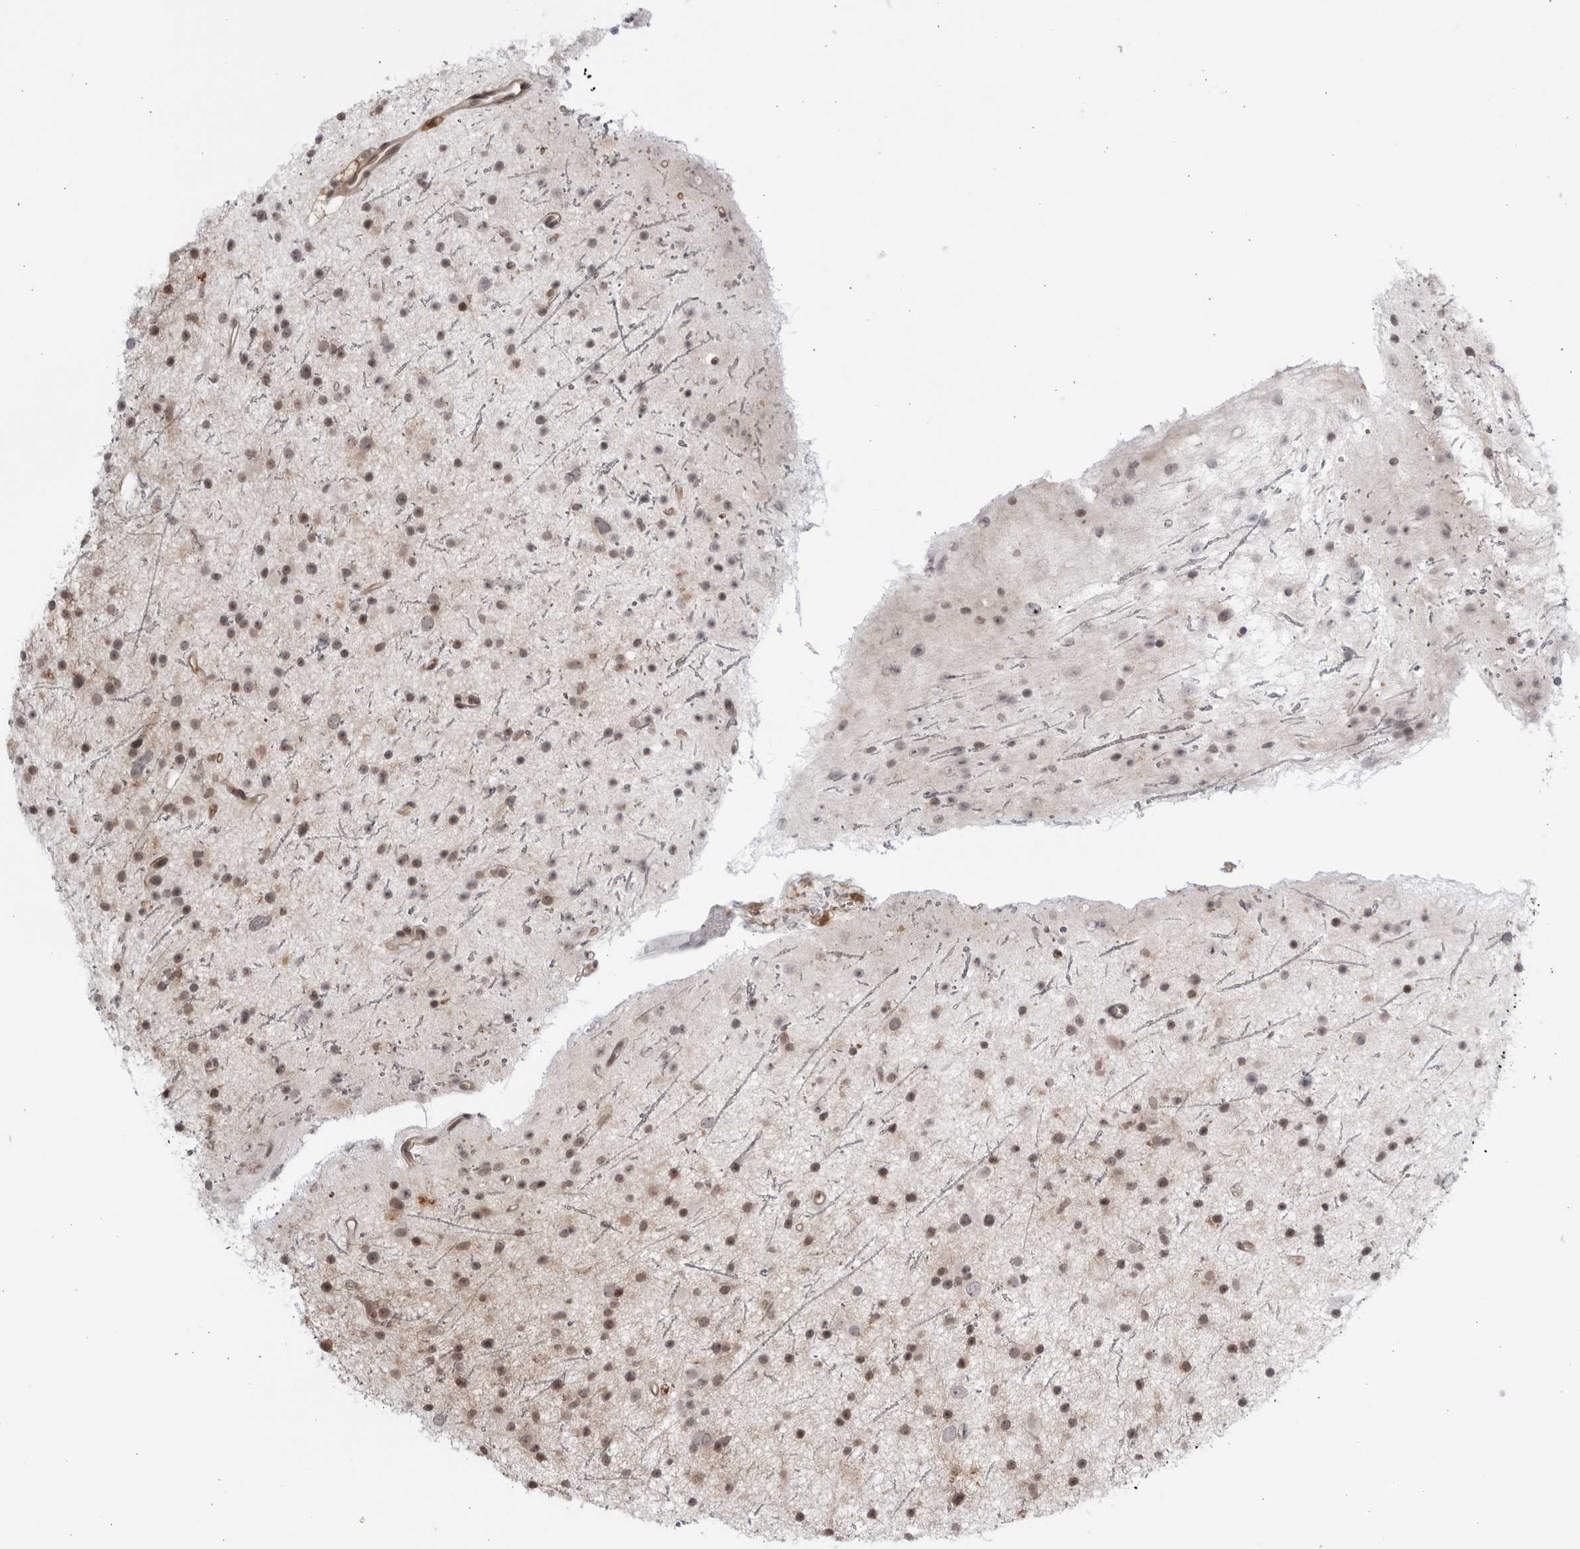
{"staining": {"intensity": "weak", "quantity": "25%-75%", "location": "nuclear"}, "tissue": "glioma", "cell_type": "Tumor cells", "image_type": "cancer", "snomed": [{"axis": "morphology", "description": "Glioma, malignant, Low grade"}, {"axis": "topography", "description": "Cerebral cortex"}], "caption": "Brown immunohistochemical staining in glioma shows weak nuclear staining in approximately 25%-75% of tumor cells.", "gene": "DTL", "patient": {"sex": "female", "age": 39}}